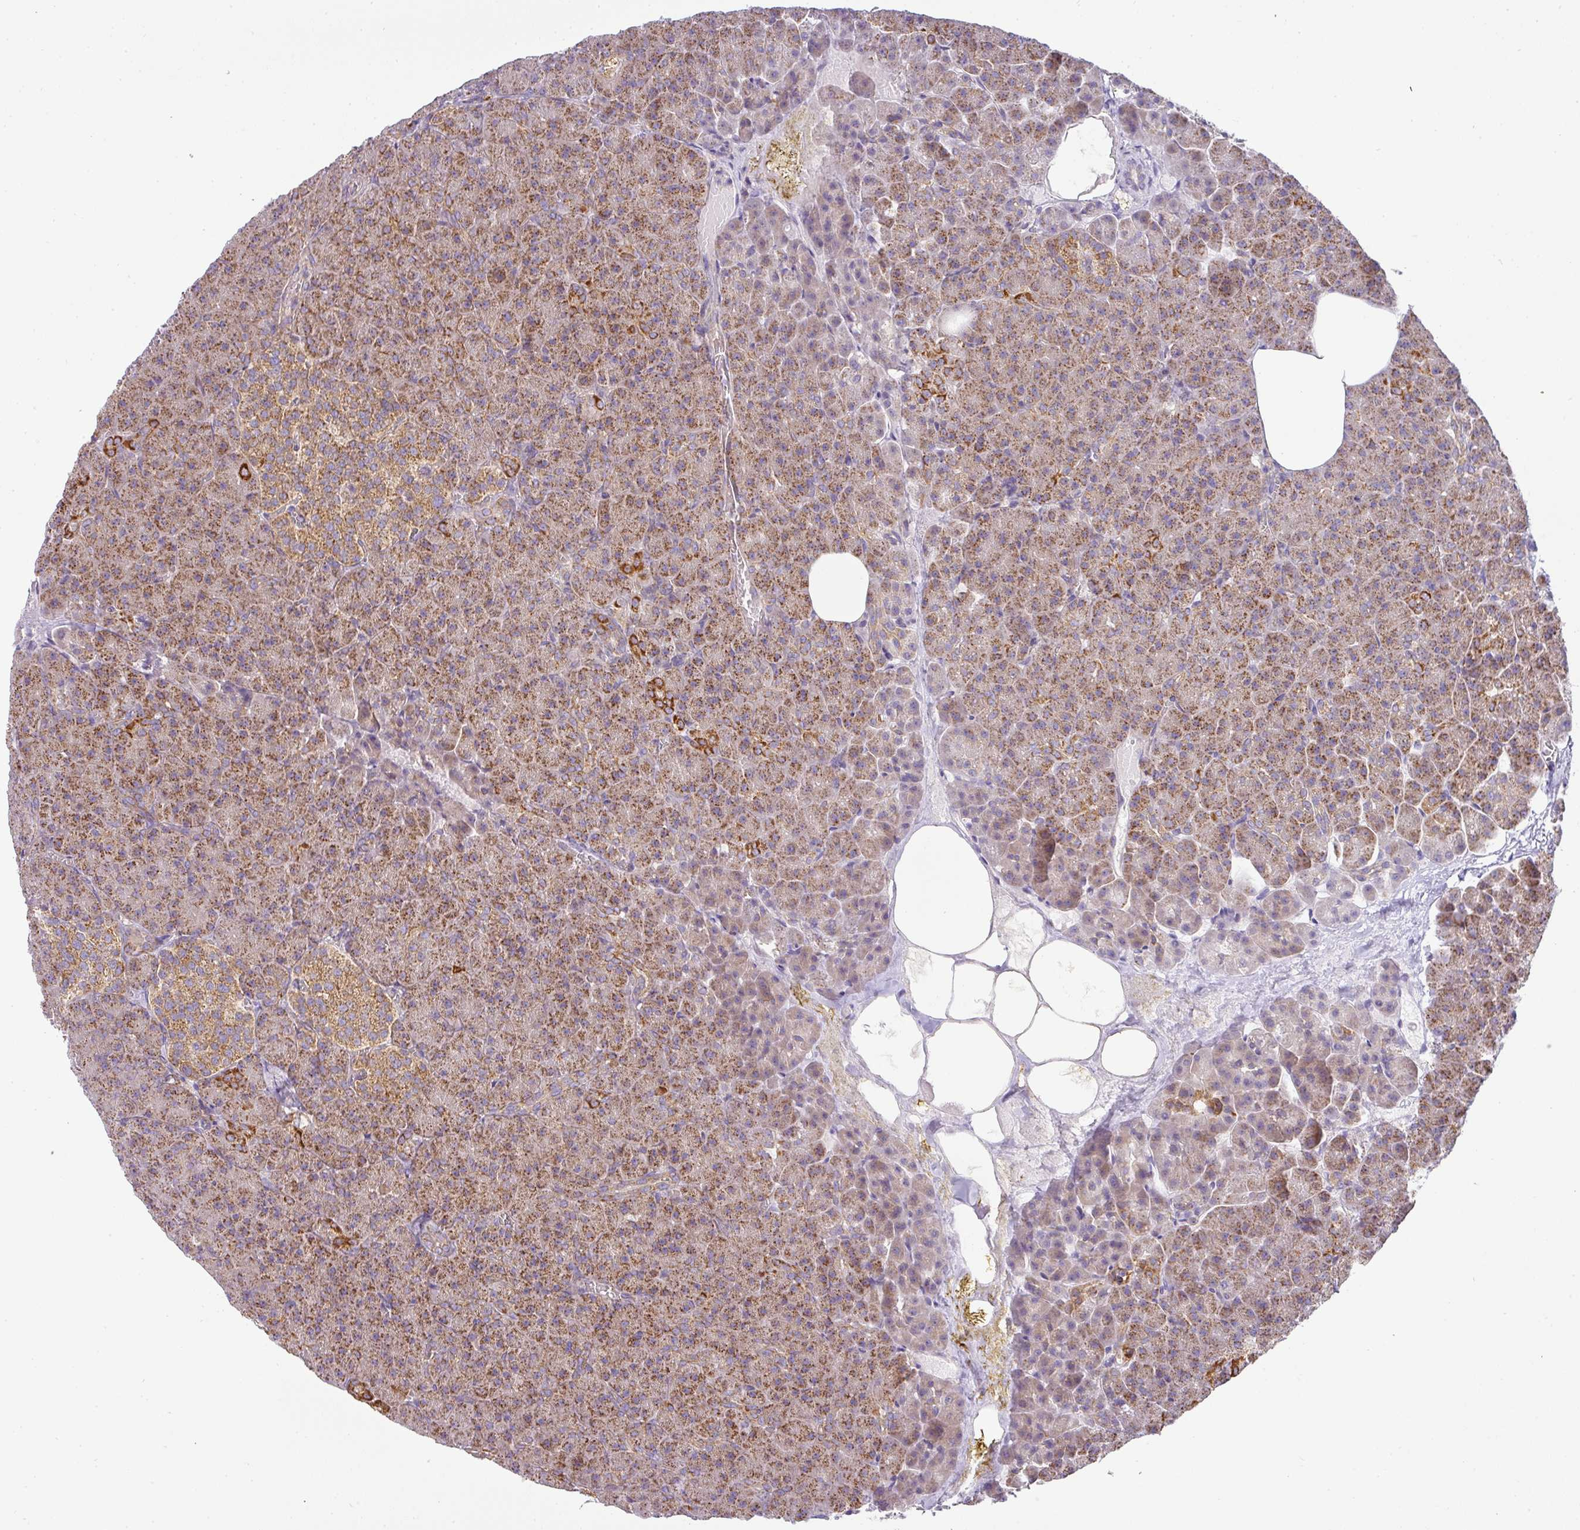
{"staining": {"intensity": "moderate", "quantity": ">75%", "location": "cytoplasmic/membranous"}, "tissue": "pancreas", "cell_type": "Exocrine glandular cells", "image_type": "normal", "snomed": [{"axis": "morphology", "description": "Normal tissue, NOS"}, {"axis": "topography", "description": "Pancreas"}], "caption": "Unremarkable pancreas reveals moderate cytoplasmic/membranous staining in about >75% of exocrine glandular cells, visualized by immunohistochemistry. (DAB (3,3'-diaminobenzidine) IHC, brown staining for protein, blue staining for nuclei).", "gene": "ZNF211", "patient": {"sex": "female", "age": 74}}